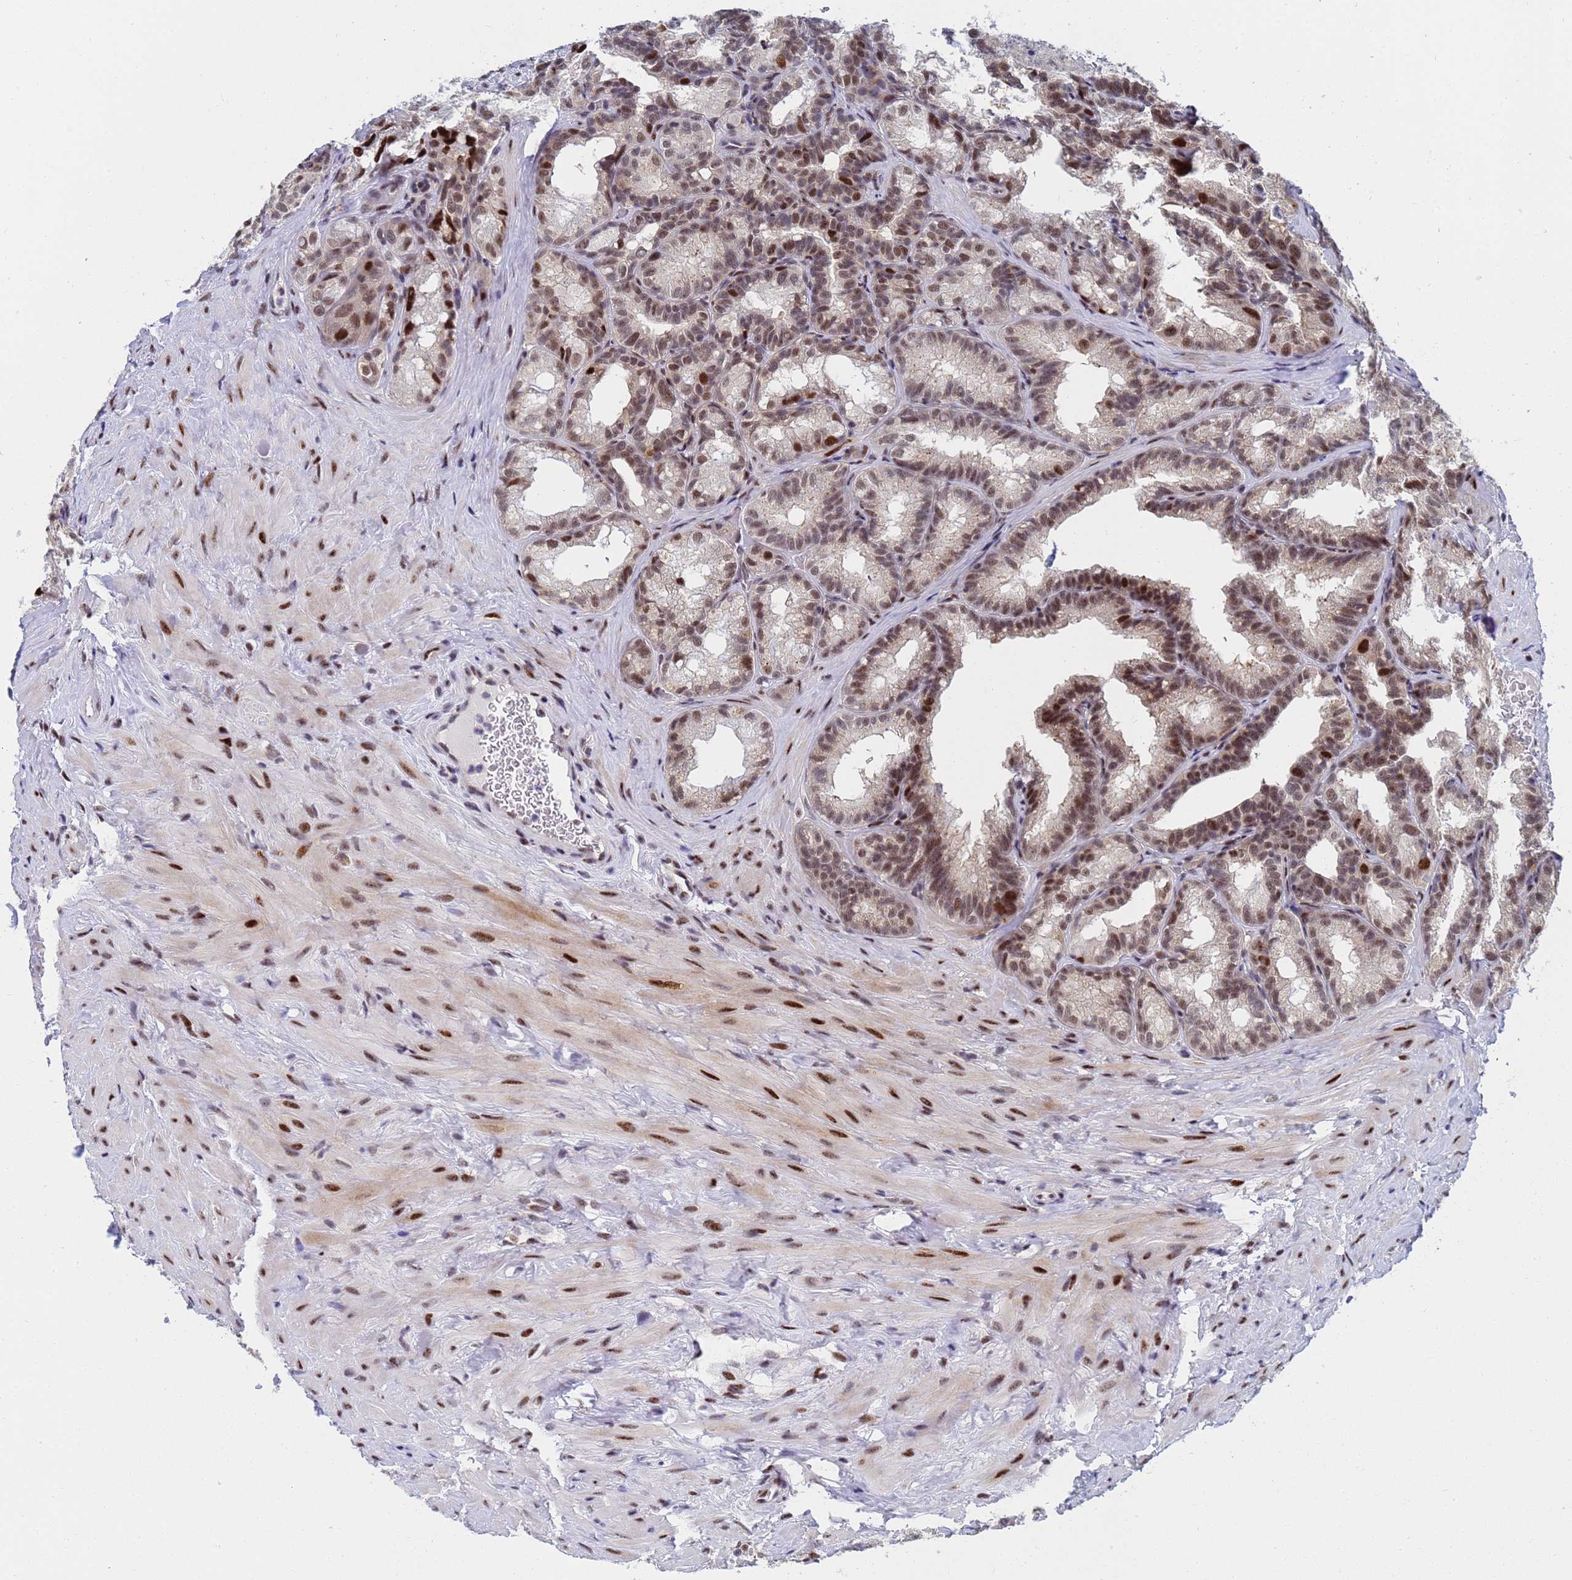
{"staining": {"intensity": "moderate", "quantity": ">75%", "location": "nuclear"}, "tissue": "seminal vesicle", "cell_type": "Glandular cells", "image_type": "normal", "snomed": [{"axis": "morphology", "description": "Normal tissue, NOS"}, {"axis": "topography", "description": "Seminal veicle"}], "caption": "The image reveals staining of unremarkable seminal vesicle, revealing moderate nuclear protein expression (brown color) within glandular cells. (brown staining indicates protein expression, while blue staining denotes nuclei).", "gene": "AP5Z1", "patient": {"sex": "male", "age": 60}}